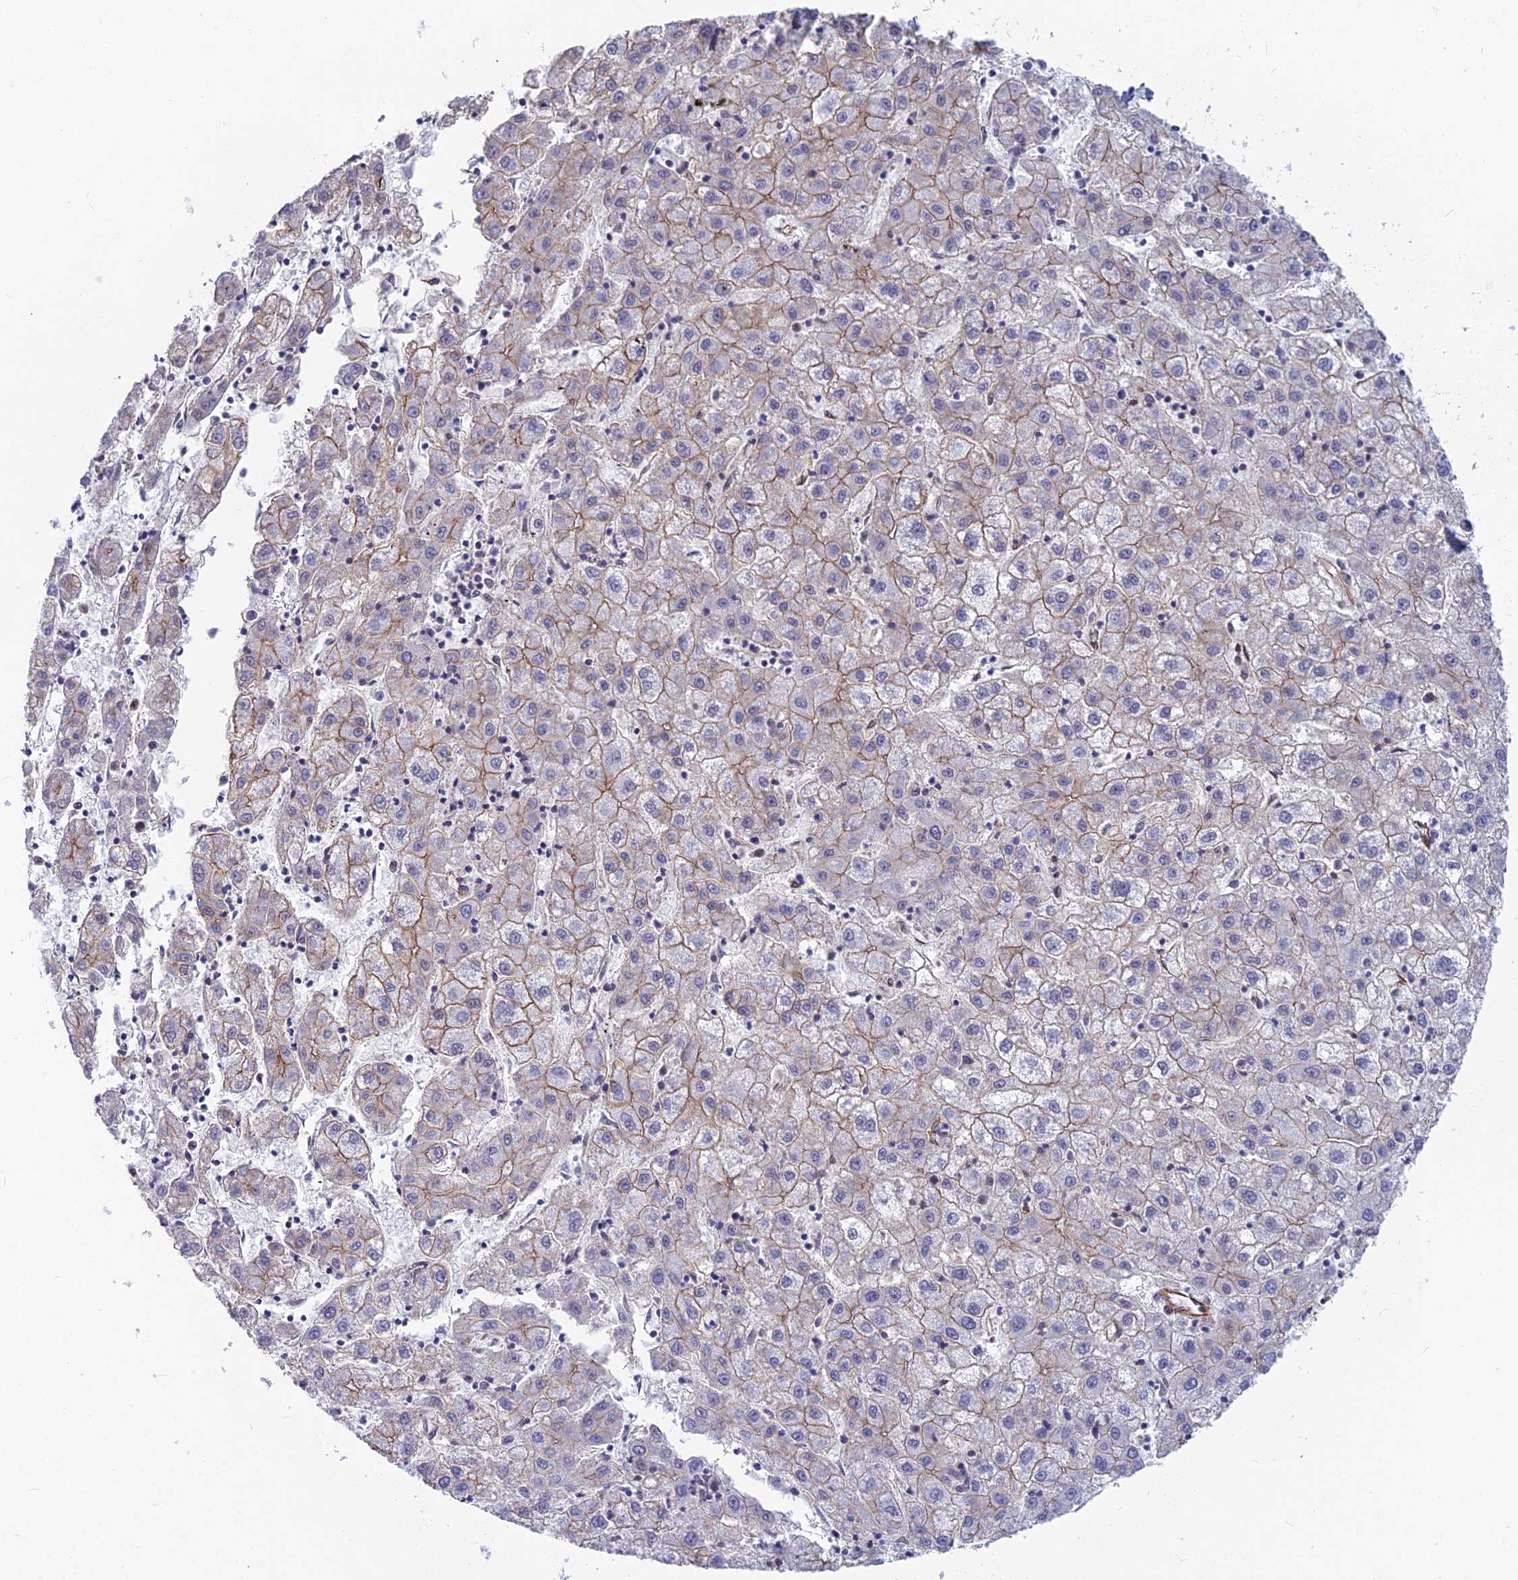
{"staining": {"intensity": "moderate", "quantity": ">75%", "location": "cytoplasmic/membranous"}, "tissue": "liver cancer", "cell_type": "Tumor cells", "image_type": "cancer", "snomed": [{"axis": "morphology", "description": "Carcinoma, Hepatocellular, NOS"}, {"axis": "topography", "description": "Liver"}], "caption": "Immunohistochemistry (IHC) histopathology image of neoplastic tissue: human hepatocellular carcinoma (liver) stained using IHC displays medium levels of moderate protein expression localized specifically in the cytoplasmic/membranous of tumor cells, appearing as a cytoplasmic/membranous brown color.", "gene": "YJU2", "patient": {"sex": "male", "age": 72}}